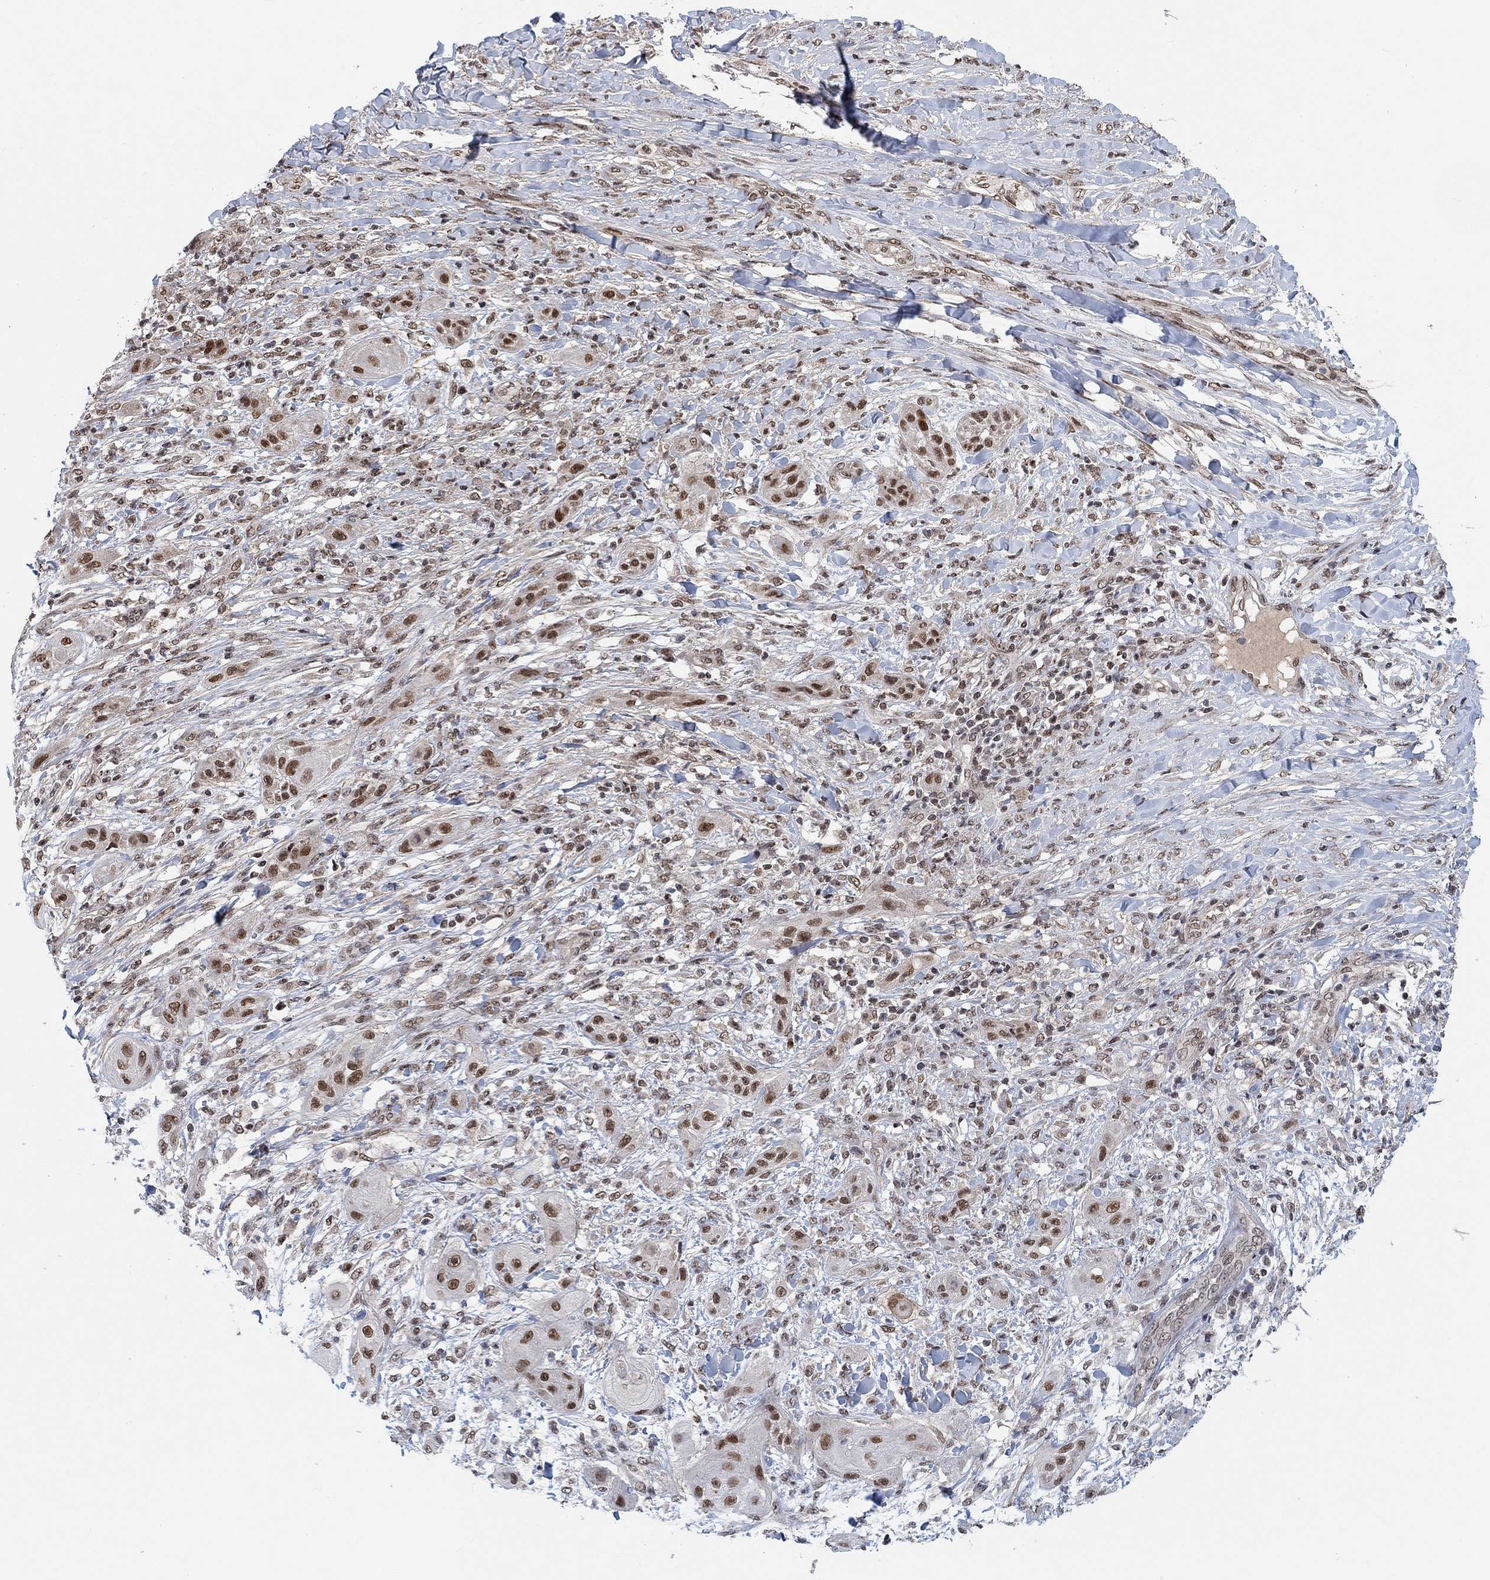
{"staining": {"intensity": "strong", "quantity": ">75%", "location": "nuclear"}, "tissue": "skin cancer", "cell_type": "Tumor cells", "image_type": "cancer", "snomed": [{"axis": "morphology", "description": "Squamous cell carcinoma, NOS"}, {"axis": "topography", "description": "Skin"}], "caption": "Tumor cells display high levels of strong nuclear staining in about >75% of cells in squamous cell carcinoma (skin).", "gene": "THAP8", "patient": {"sex": "male", "age": 62}}